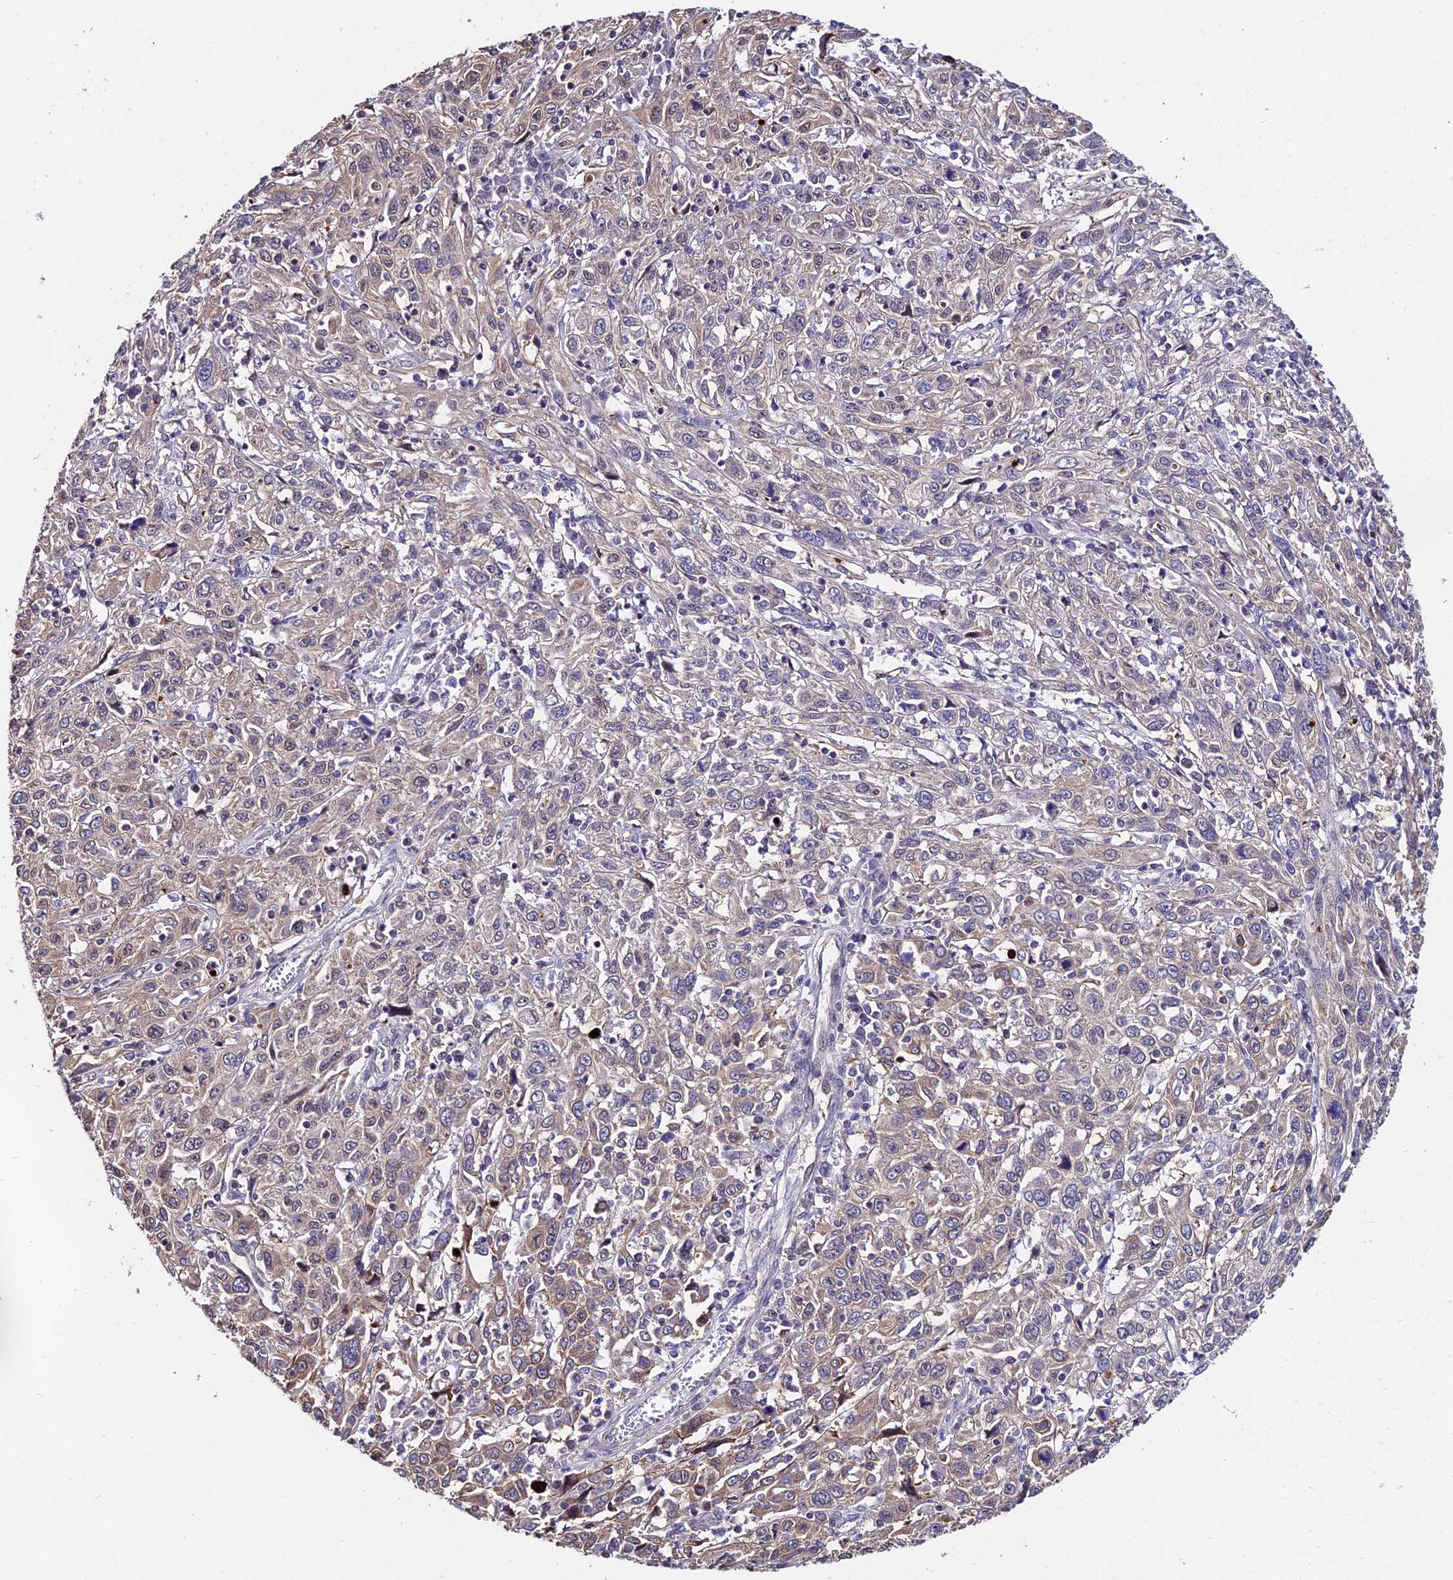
{"staining": {"intensity": "moderate", "quantity": "25%-75%", "location": "cytoplasmic/membranous"}, "tissue": "cervical cancer", "cell_type": "Tumor cells", "image_type": "cancer", "snomed": [{"axis": "morphology", "description": "Squamous cell carcinoma, NOS"}, {"axis": "topography", "description": "Cervix"}], "caption": "About 25%-75% of tumor cells in human cervical cancer demonstrate moderate cytoplasmic/membranous protein expression as visualized by brown immunohistochemical staining.", "gene": "INPP4A", "patient": {"sex": "female", "age": 46}}